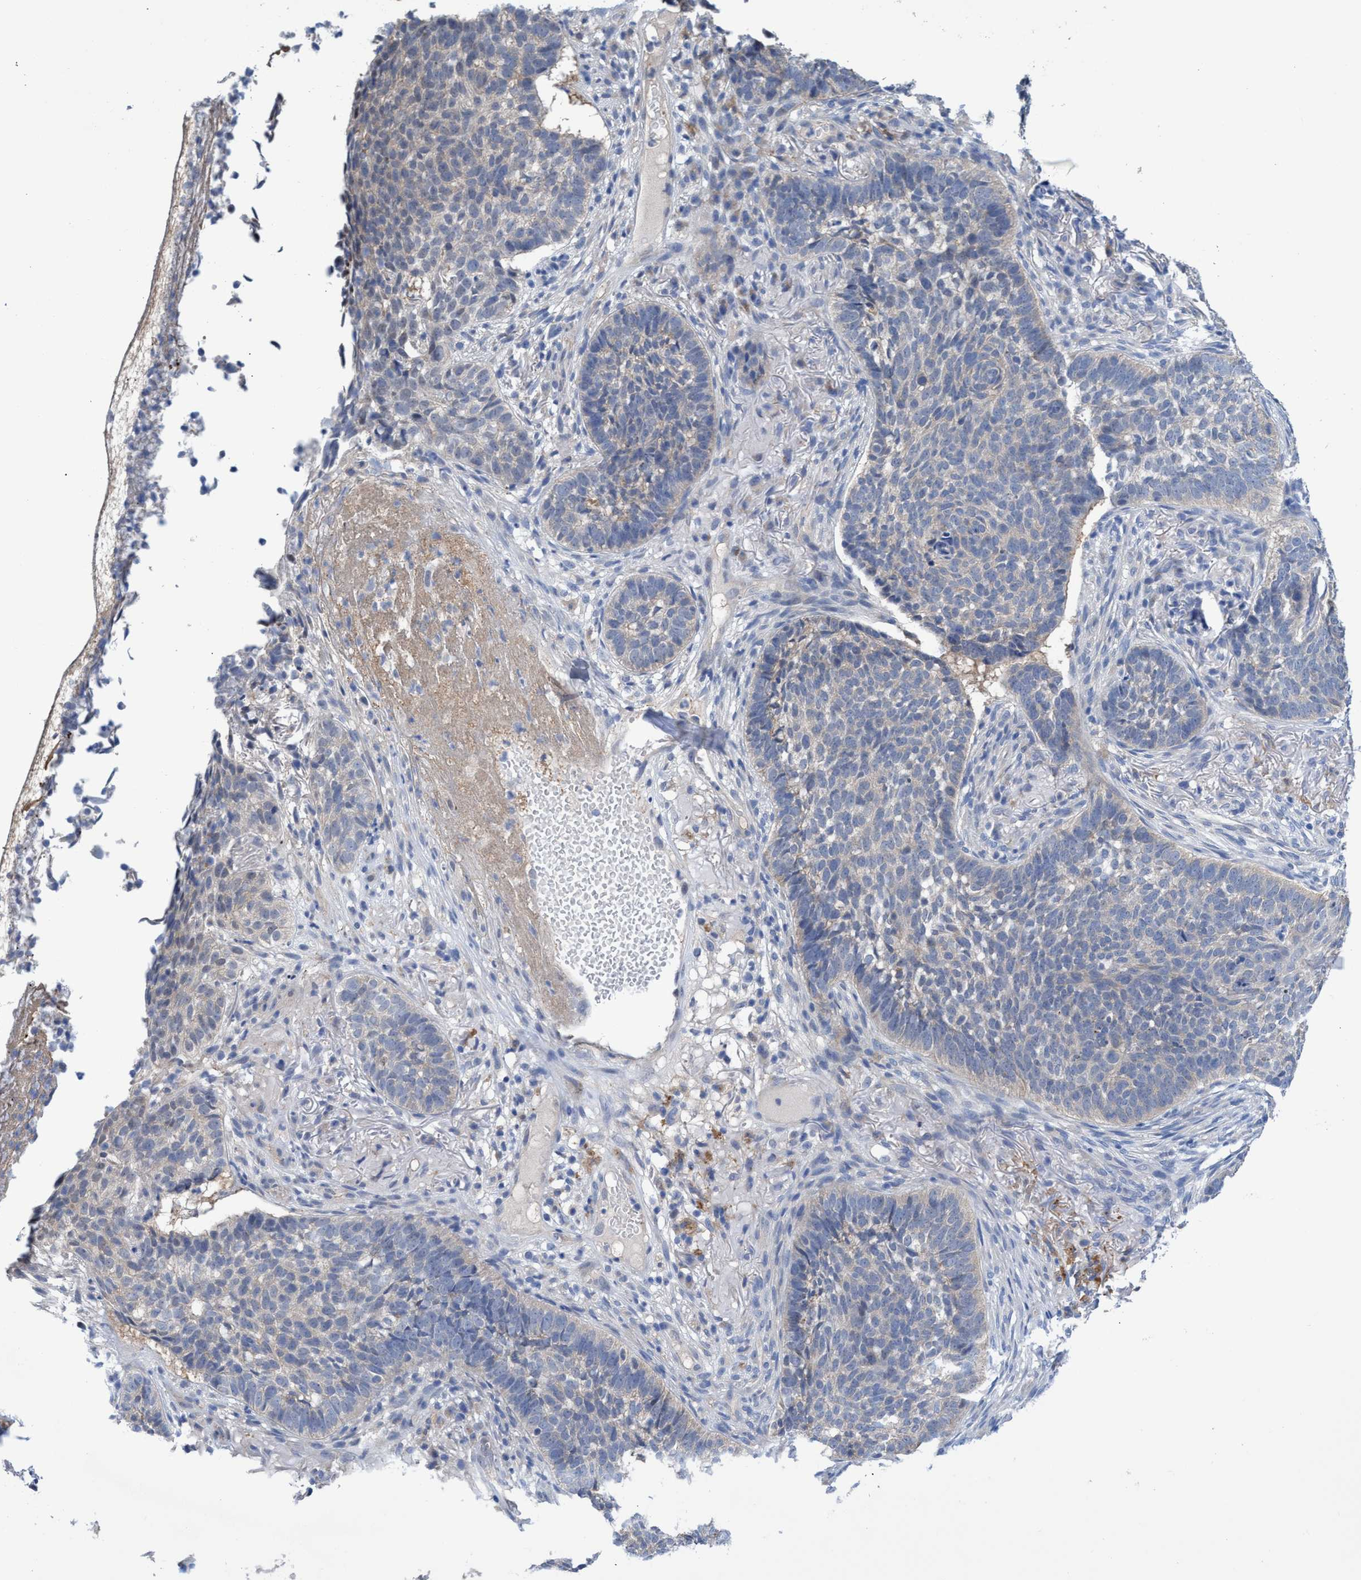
{"staining": {"intensity": "negative", "quantity": "none", "location": "none"}, "tissue": "skin cancer", "cell_type": "Tumor cells", "image_type": "cancer", "snomed": [{"axis": "morphology", "description": "Basal cell carcinoma"}, {"axis": "topography", "description": "Skin"}], "caption": "An immunohistochemistry (IHC) histopathology image of skin basal cell carcinoma is shown. There is no staining in tumor cells of skin basal cell carcinoma.", "gene": "SVEP1", "patient": {"sex": "male", "age": 85}}